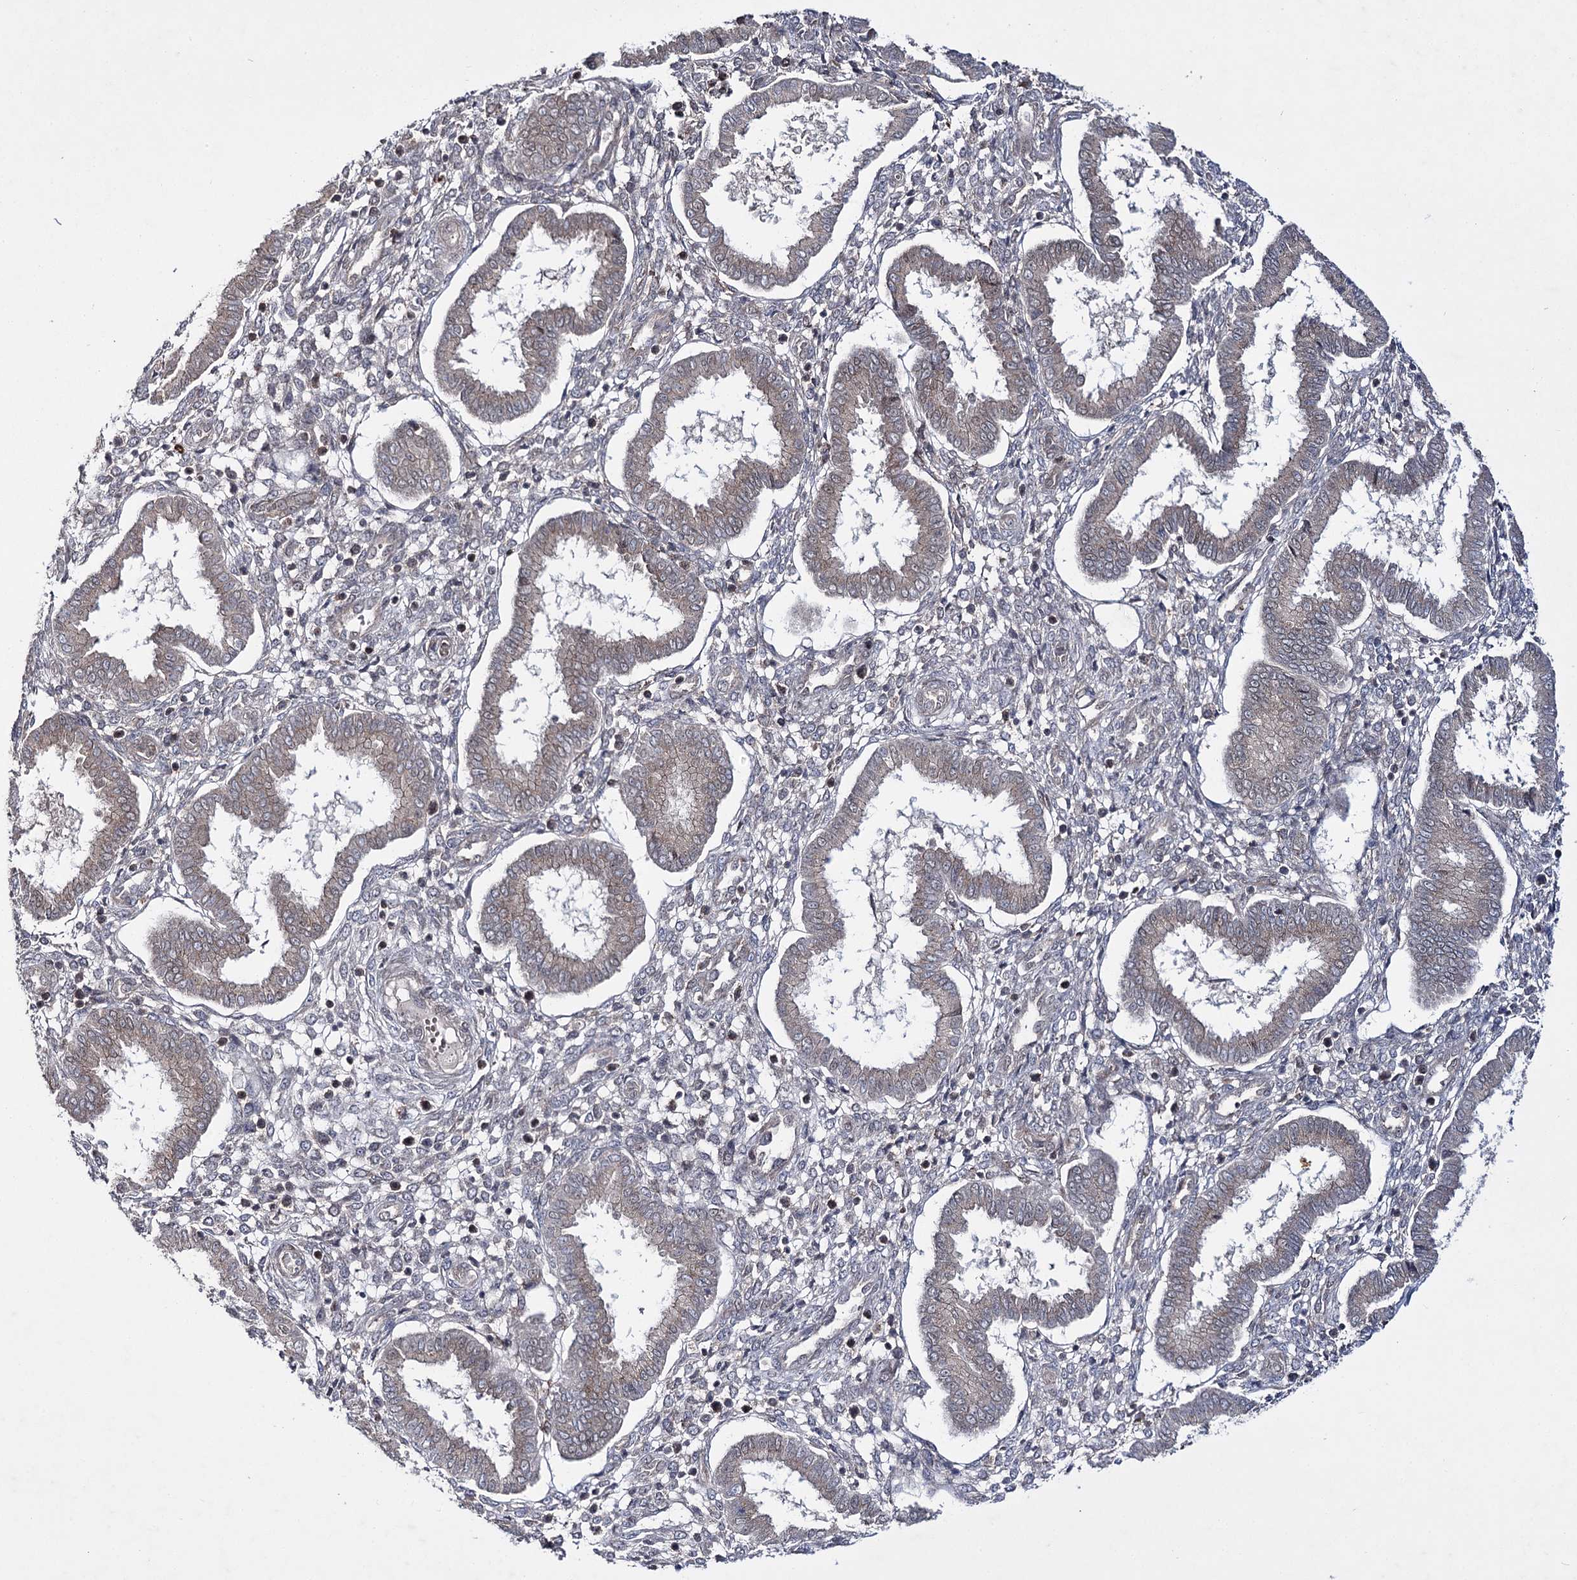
{"staining": {"intensity": "negative", "quantity": "none", "location": "none"}, "tissue": "endometrium", "cell_type": "Cells in endometrial stroma", "image_type": "normal", "snomed": [{"axis": "morphology", "description": "Normal tissue, NOS"}, {"axis": "topography", "description": "Endometrium"}], "caption": "This histopathology image is of benign endometrium stained with immunohistochemistry (IHC) to label a protein in brown with the nuclei are counter-stained blue. There is no positivity in cells in endometrial stroma.", "gene": "HOXC11", "patient": {"sex": "female", "age": 24}}